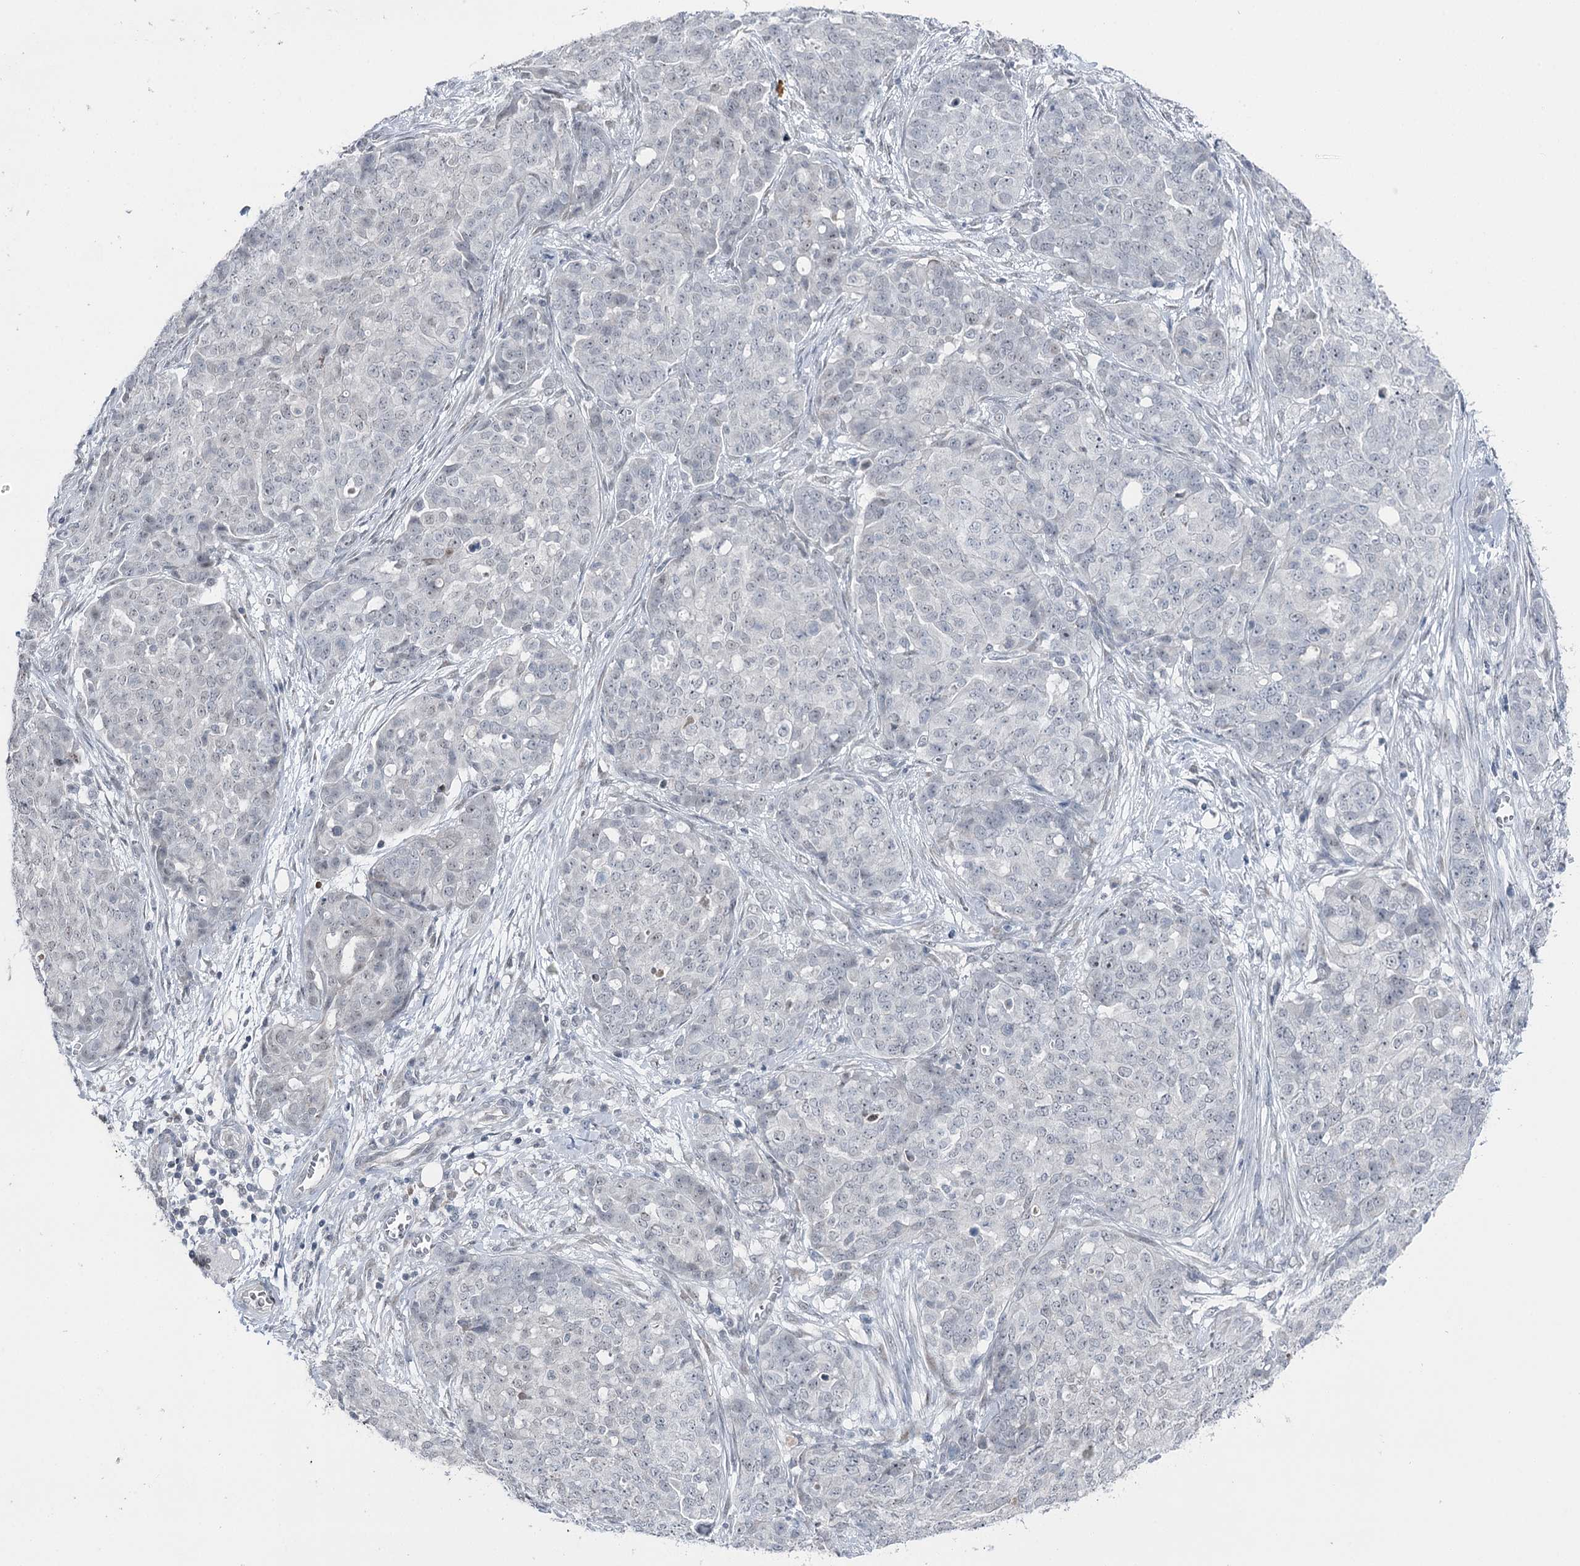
{"staining": {"intensity": "negative", "quantity": "none", "location": "none"}, "tissue": "ovarian cancer", "cell_type": "Tumor cells", "image_type": "cancer", "snomed": [{"axis": "morphology", "description": "Cystadenocarcinoma, serous, NOS"}, {"axis": "topography", "description": "Soft tissue"}, {"axis": "topography", "description": "Ovary"}], "caption": "Tumor cells are negative for brown protein staining in ovarian cancer.", "gene": "STEEP1", "patient": {"sex": "female", "age": 57}}